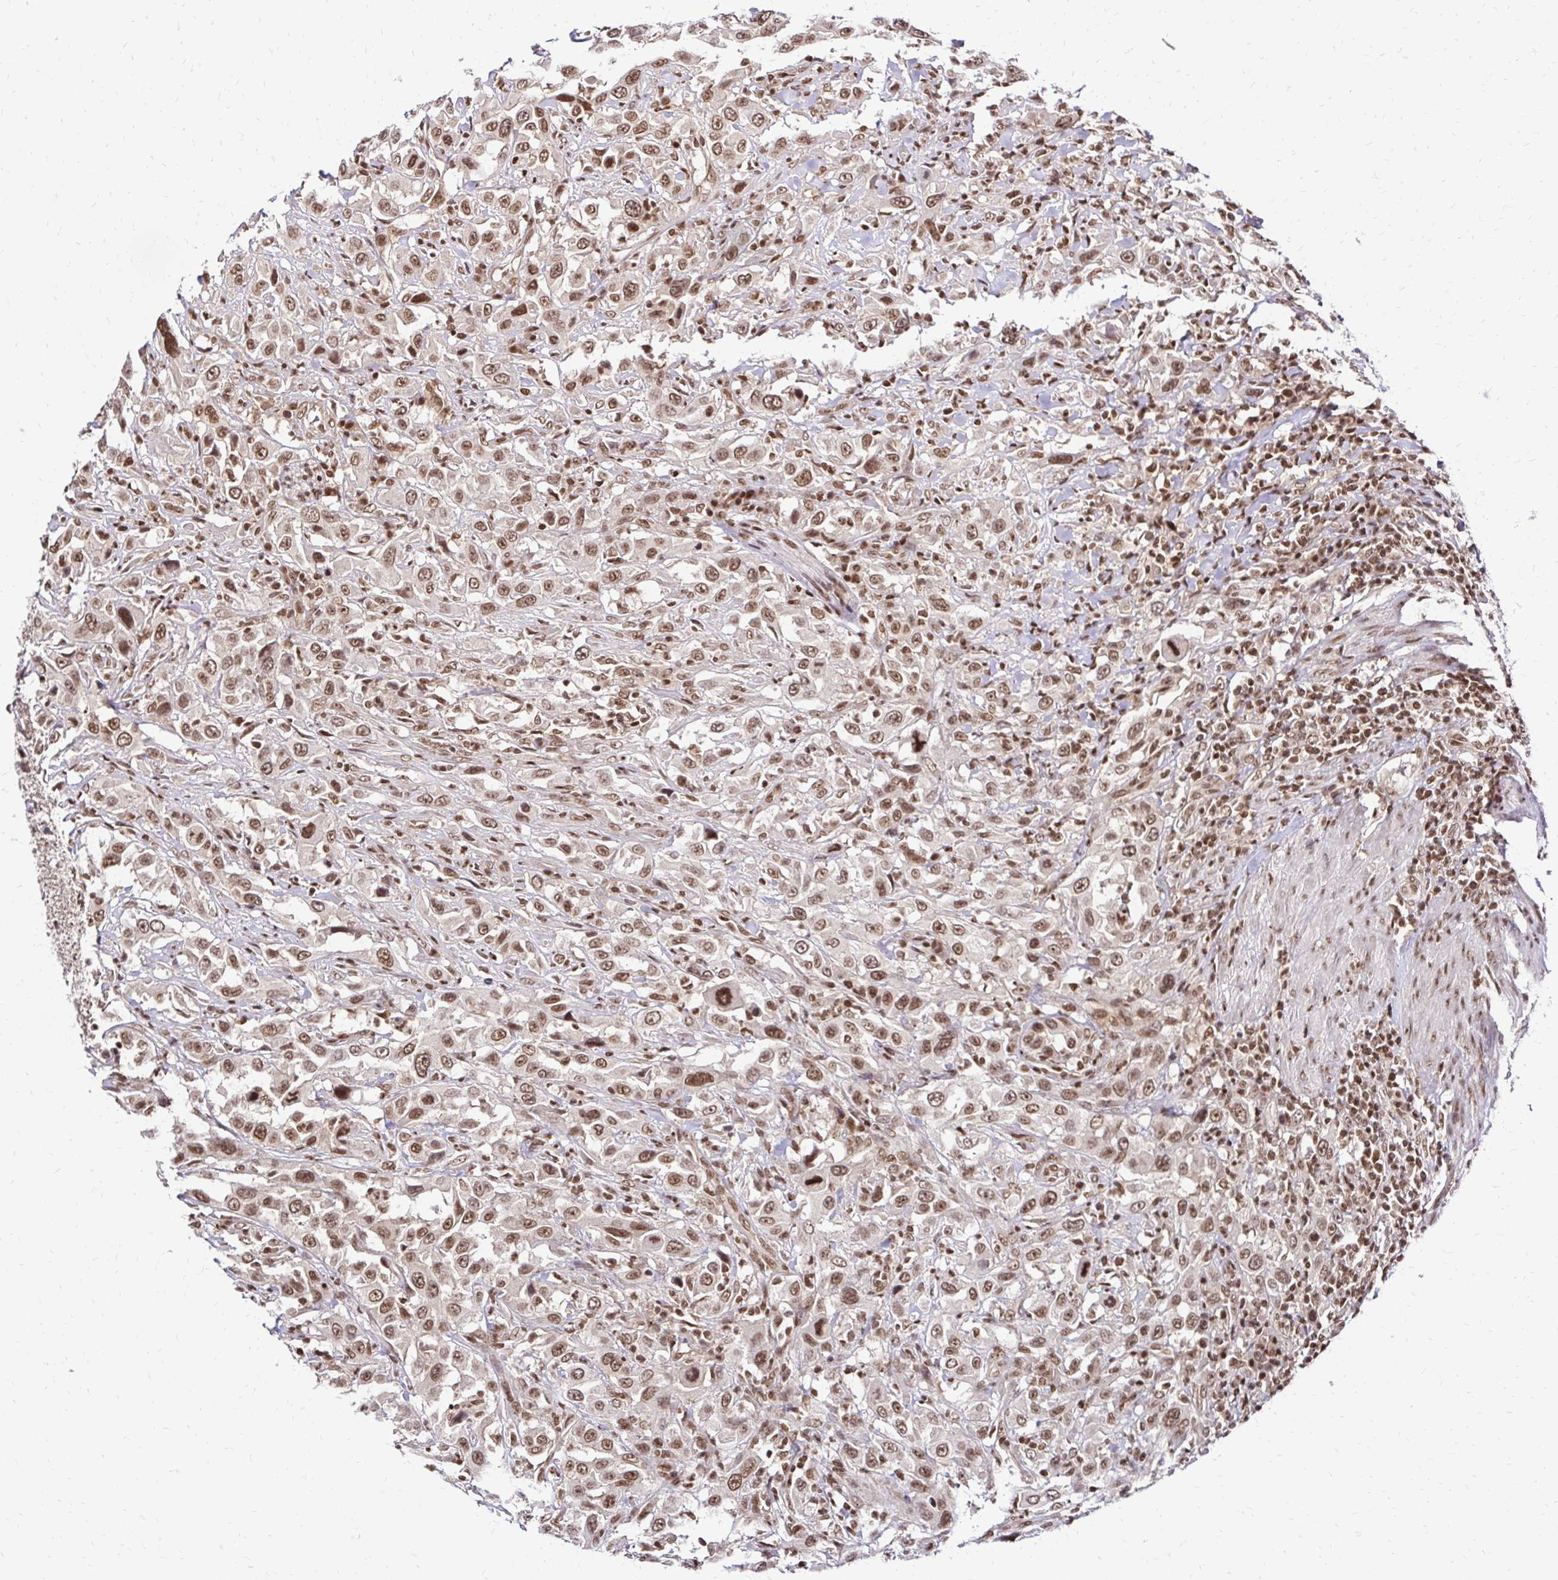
{"staining": {"intensity": "moderate", "quantity": ">75%", "location": "nuclear"}, "tissue": "urothelial cancer", "cell_type": "Tumor cells", "image_type": "cancer", "snomed": [{"axis": "morphology", "description": "Urothelial carcinoma, High grade"}, {"axis": "topography", "description": "Urinary bladder"}], "caption": "A brown stain labels moderate nuclear staining of a protein in human urothelial cancer tumor cells.", "gene": "GLYR1", "patient": {"sex": "male", "age": 61}}